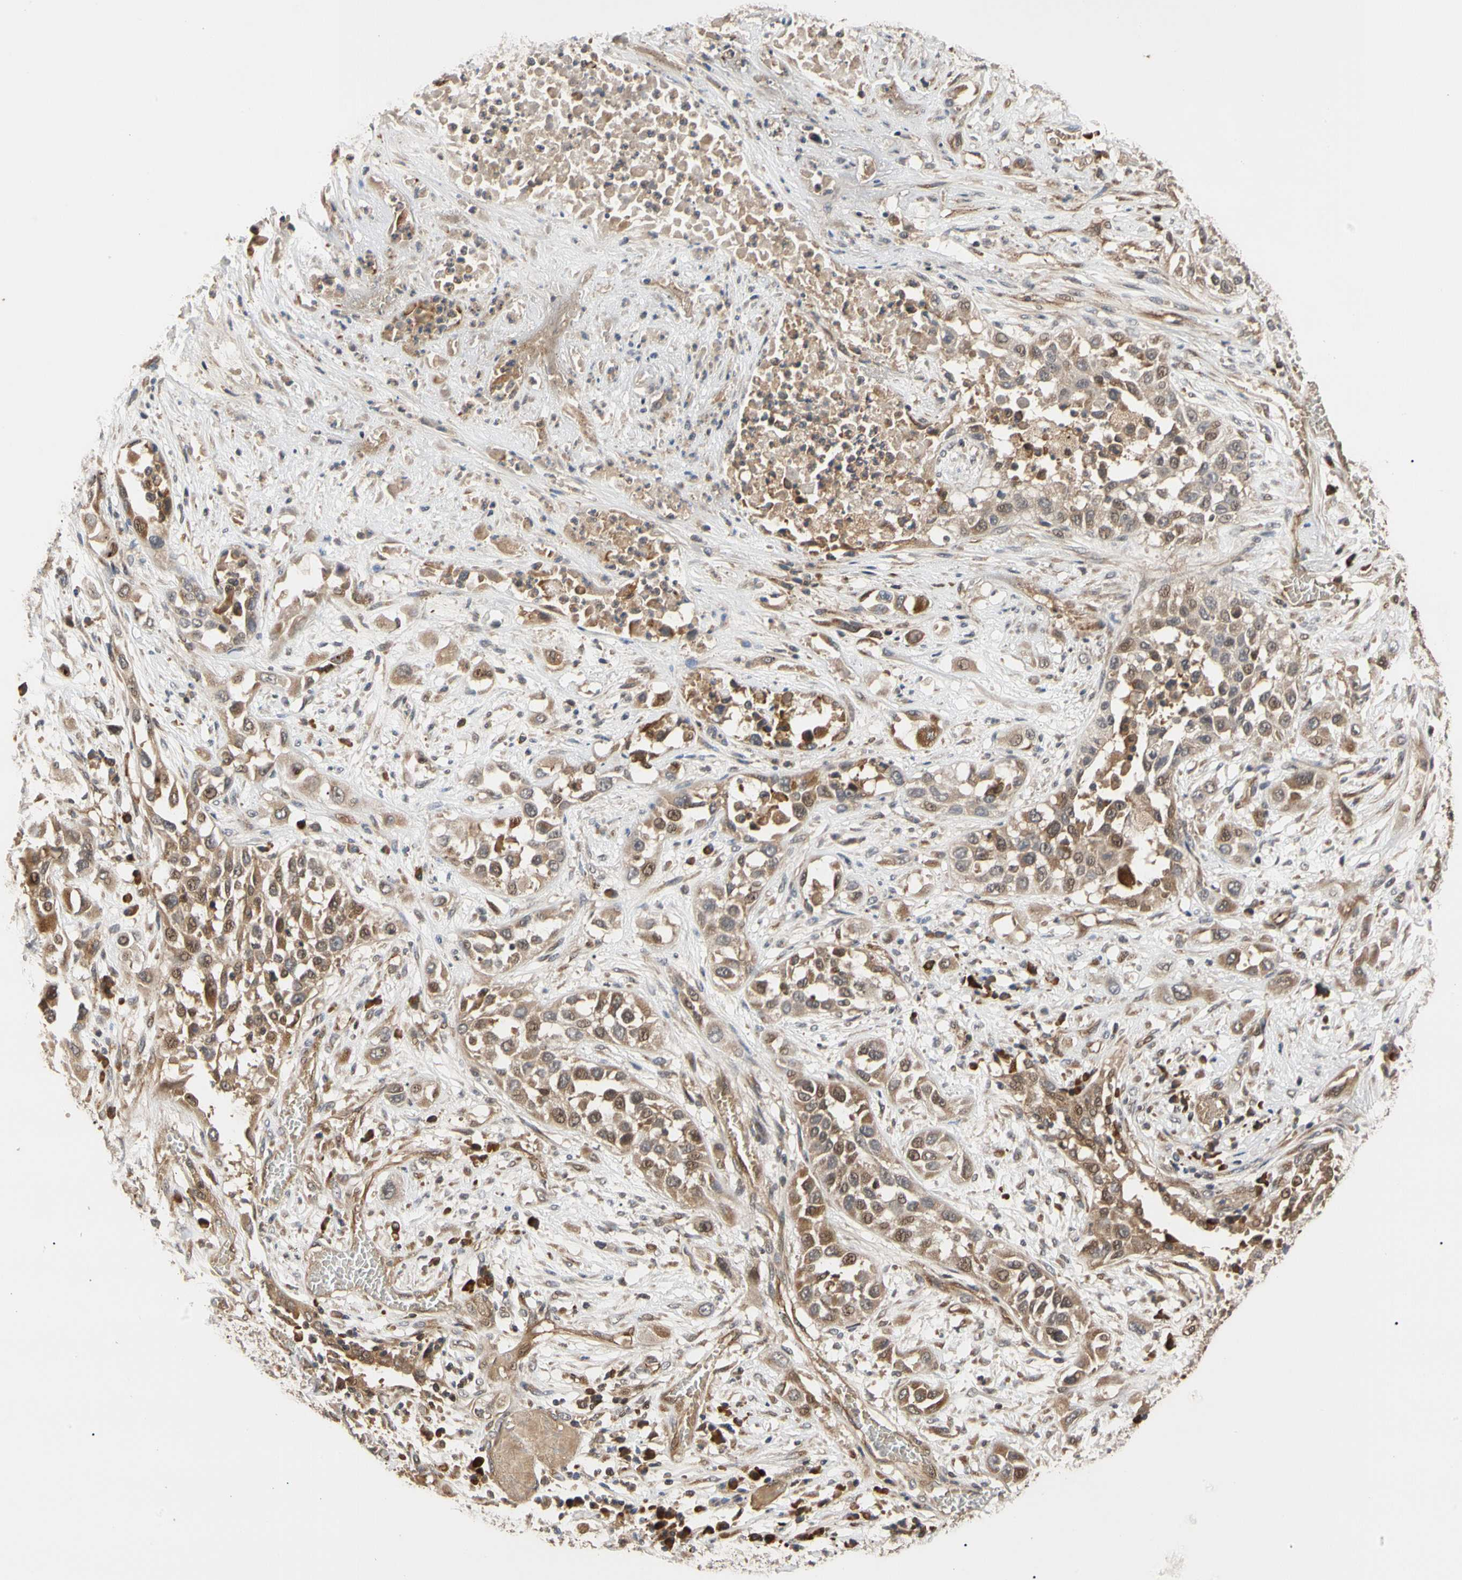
{"staining": {"intensity": "moderate", "quantity": ">75%", "location": "cytoplasmic/membranous"}, "tissue": "lung cancer", "cell_type": "Tumor cells", "image_type": "cancer", "snomed": [{"axis": "morphology", "description": "Squamous cell carcinoma, NOS"}, {"axis": "topography", "description": "Lung"}], "caption": "Lung squamous cell carcinoma was stained to show a protein in brown. There is medium levels of moderate cytoplasmic/membranous expression in approximately >75% of tumor cells.", "gene": "CYTIP", "patient": {"sex": "male", "age": 71}}